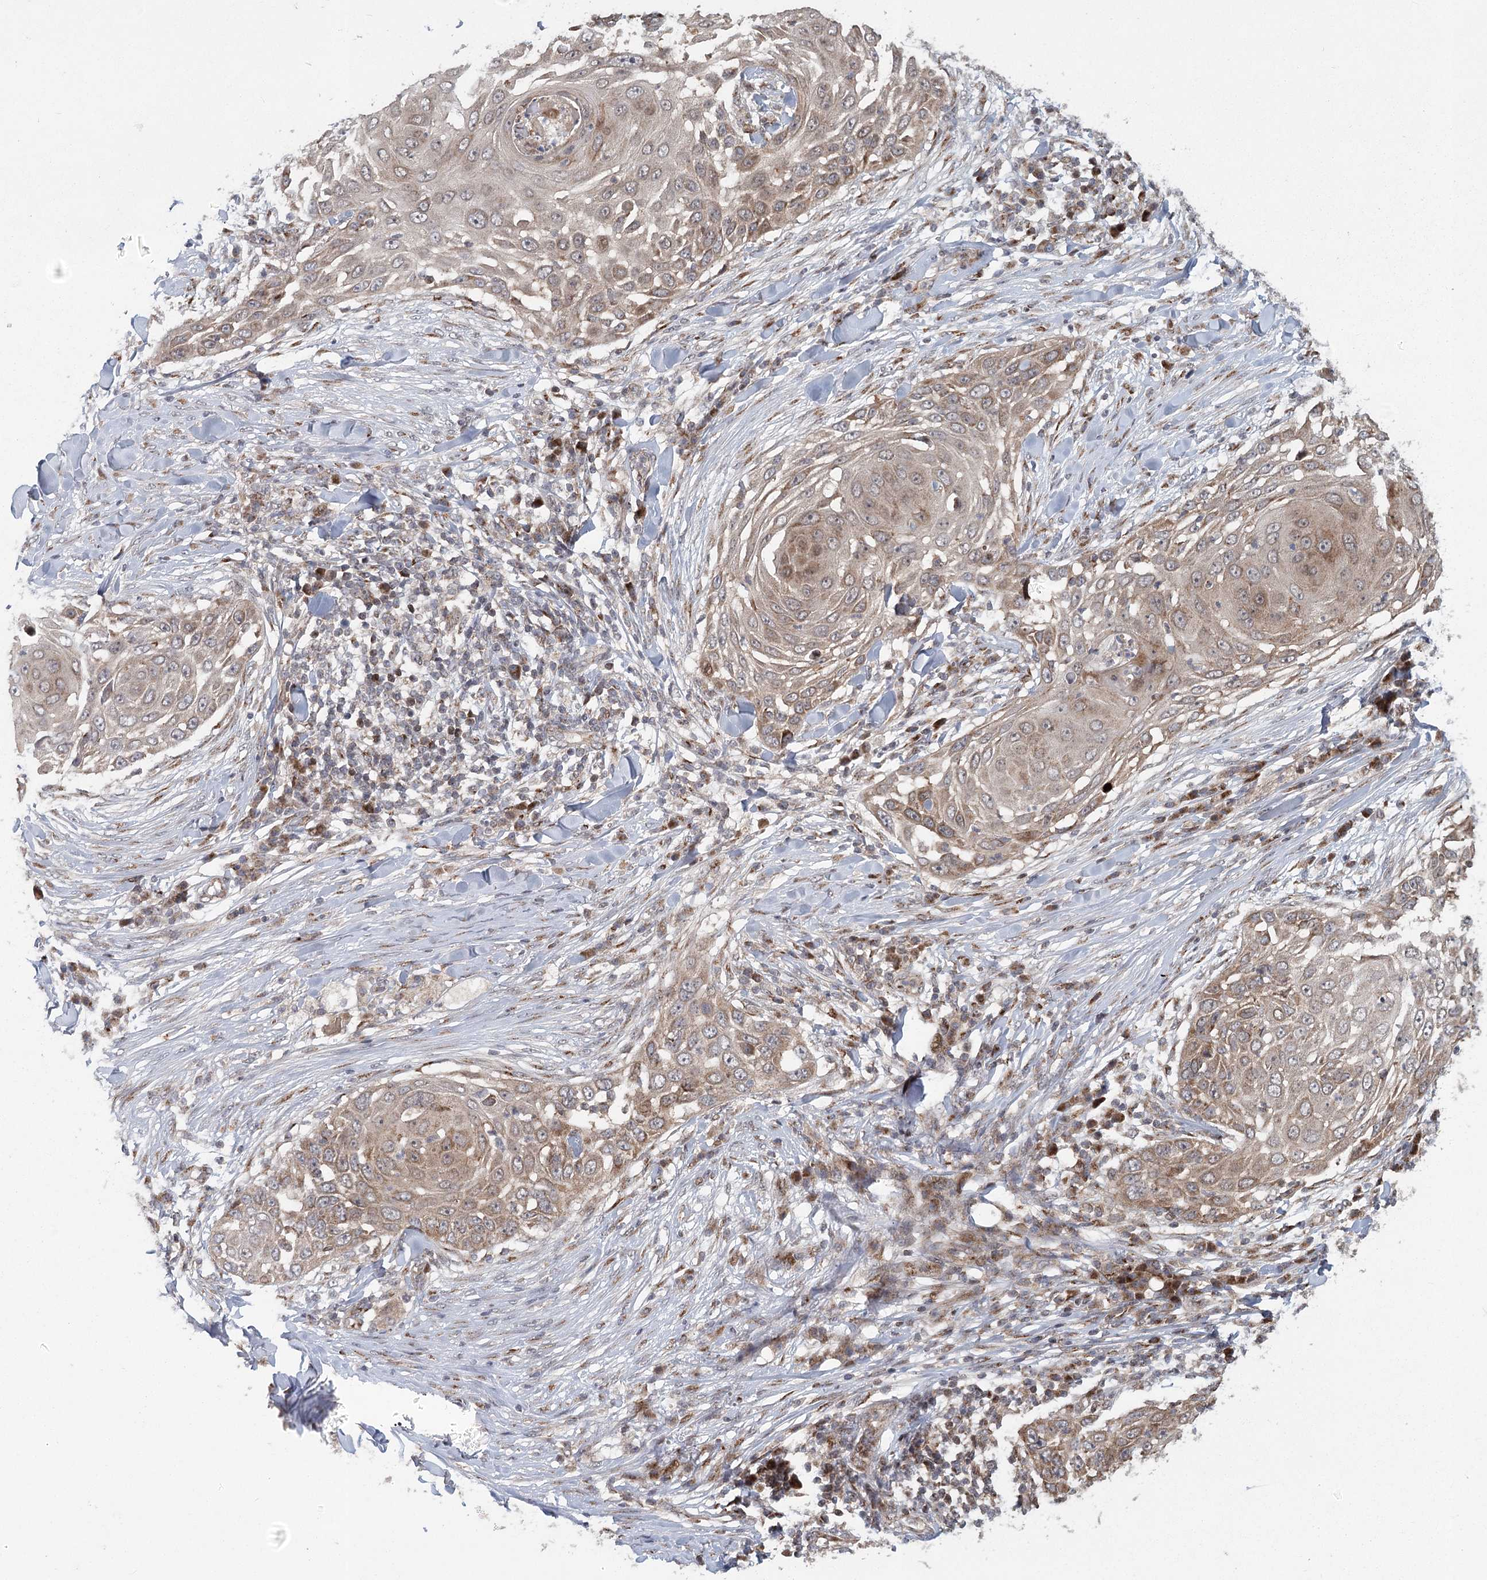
{"staining": {"intensity": "weak", "quantity": "25%-75%", "location": "cytoplasmic/membranous"}, "tissue": "skin cancer", "cell_type": "Tumor cells", "image_type": "cancer", "snomed": [{"axis": "morphology", "description": "Squamous cell carcinoma, NOS"}, {"axis": "topography", "description": "Skin"}], "caption": "Immunohistochemistry (IHC) of skin cancer demonstrates low levels of weak cytoplasmic/membranous expression in approximately 25%-75% of tumor cells. (DAB (3,3'-diaminobenzidine) = brown stain, brightfield microscopy at high magnification).", "gene": "IFT46", "patient": {"sex": "female", "age": 44}}